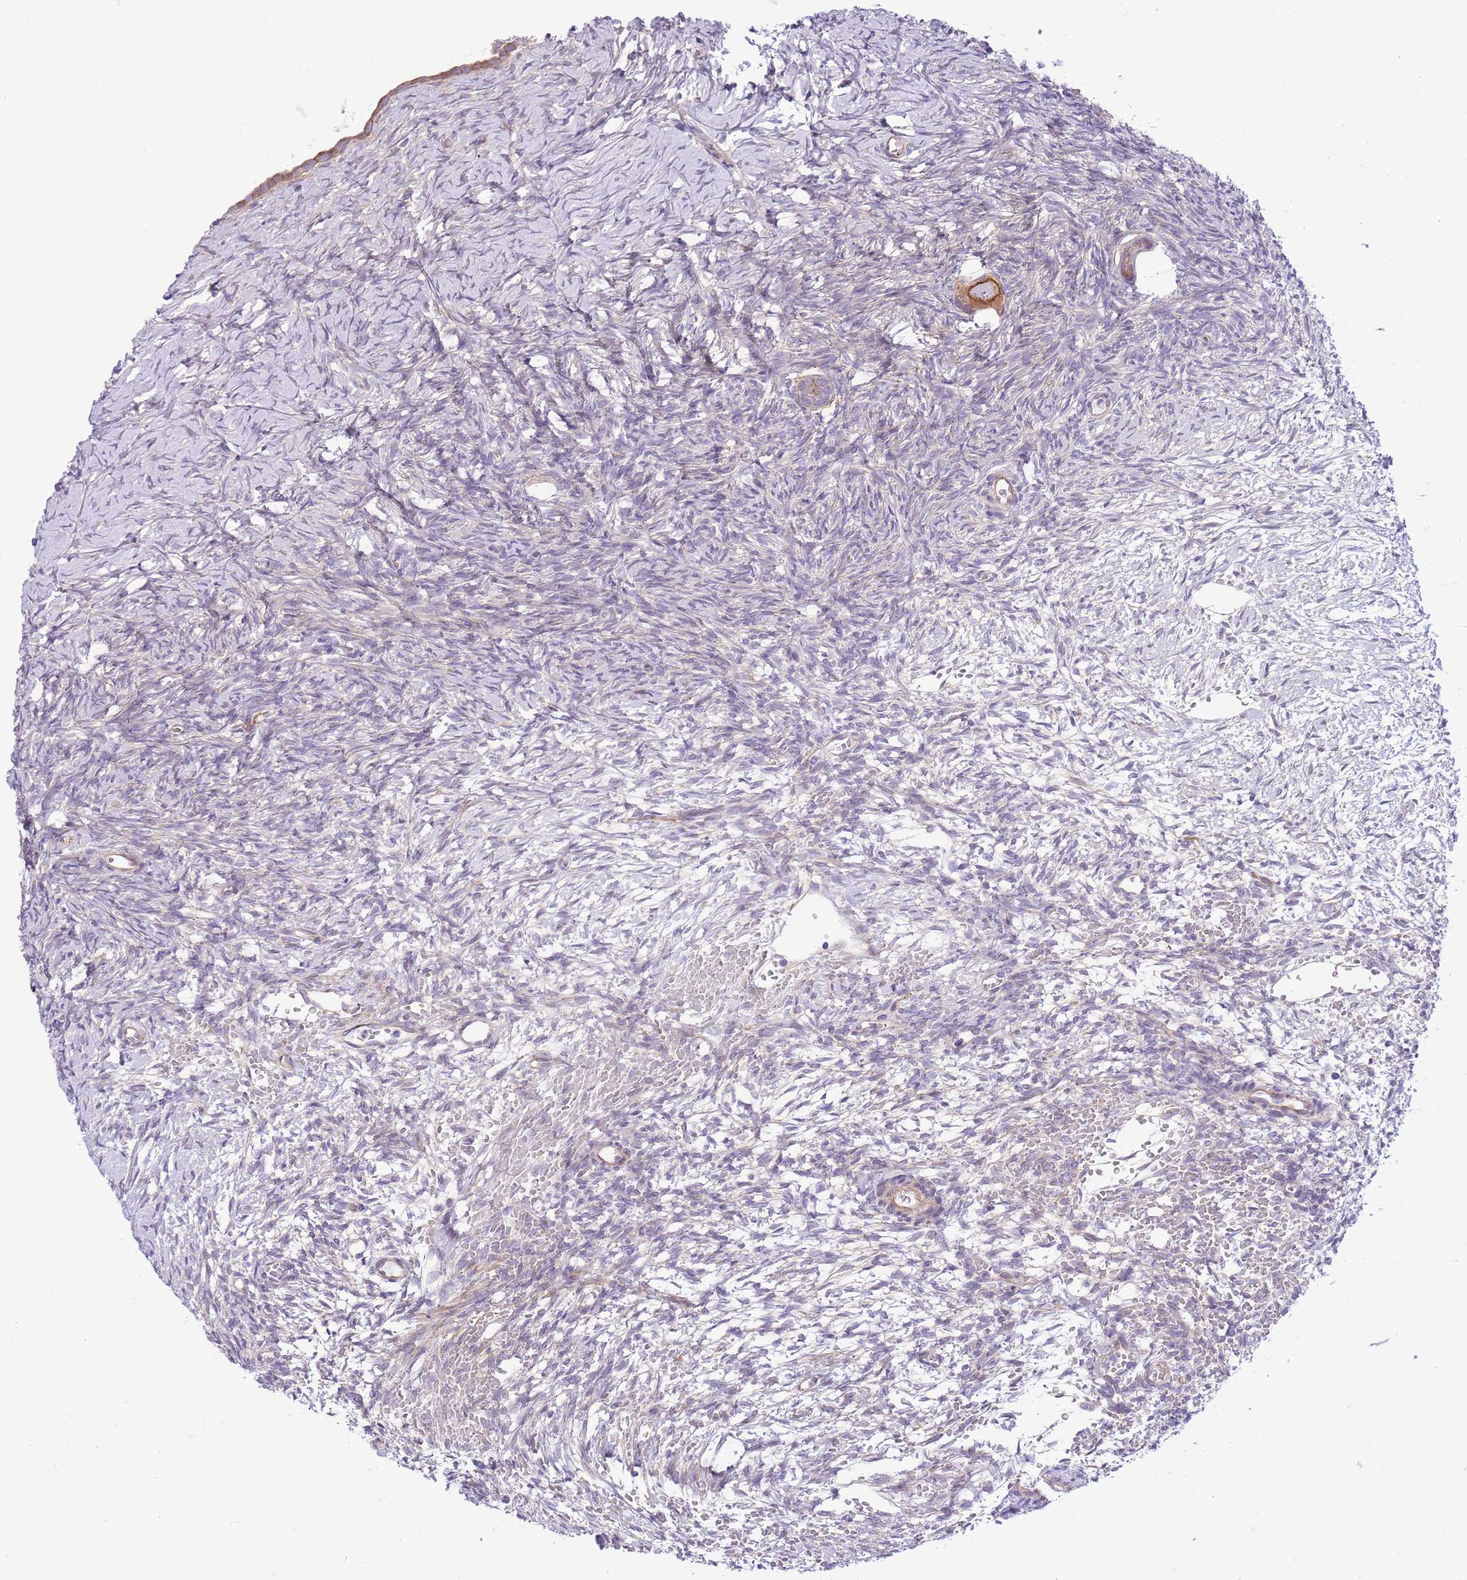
{"staining": {"intensity": "moderate", "quantity": ">75%", "location": "cytoplasmic/membranous"}, "tissue": "ovary", "cell_type": "Follicle cells", "image_type": "normal", "snomed": [{"axis": "morphology", "description": "Normal tissue, NOS"}, {"axis": "topography", "description": "Ovary"}], "caption": "Brown immunohistochemical staining in normal human ovary shows moderate cytoplasmic/membranous positivity in about >75% of follicle cells. Ihc stains the protein in brown and the nuclei are stained blue.", "gene": "ZC4H2", "patient": {"sex": "female", "age": 39}}